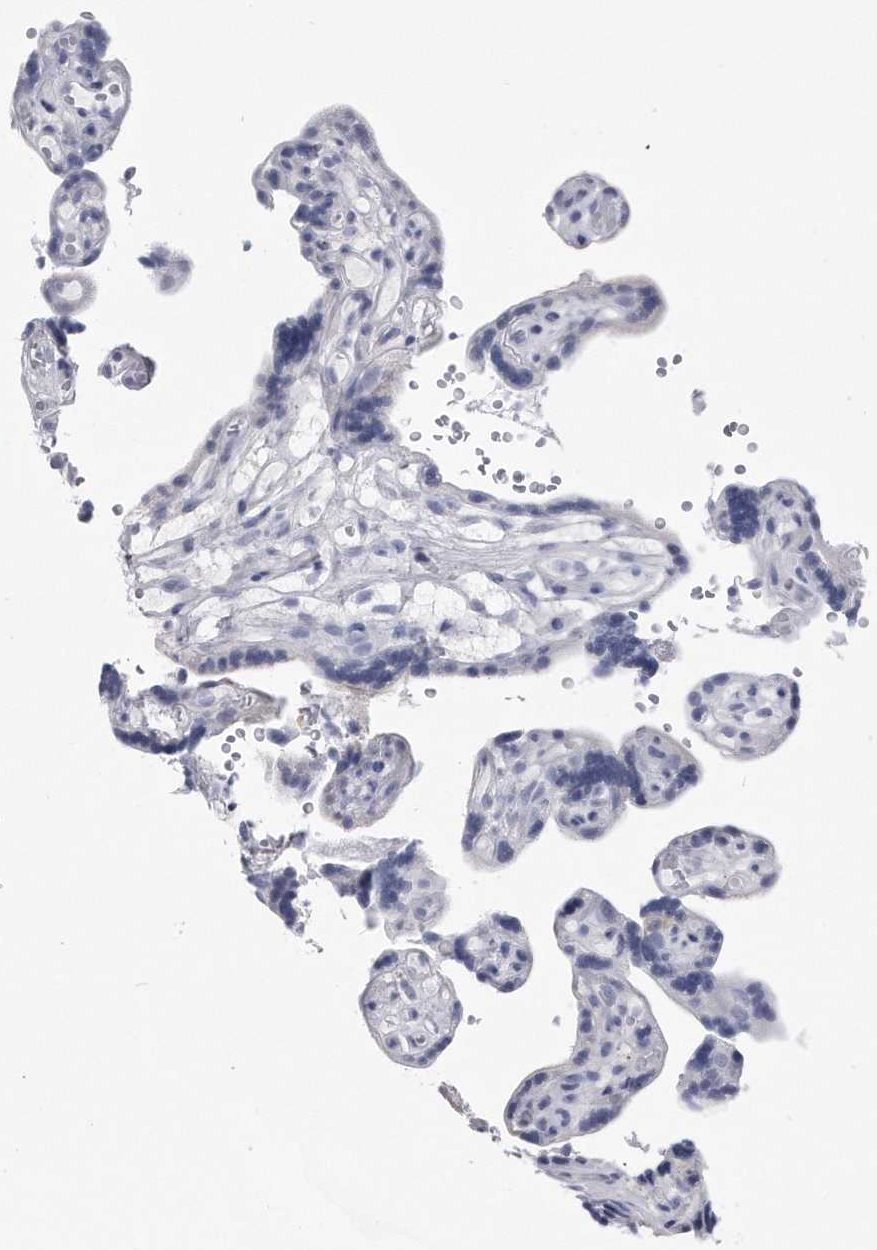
{"staining": {"intensity": "weak", "quantity": "<25%", "location": "cytoplasmic/membranous"}, "tissue": "placenta", "cell_type": "Decidual cells", "image_type": "normal", "snomed": [{"axis": "morphology", "description": "Normal tissue, NOS"}, {"axis": "topography", "description": "Placenta"}], "caption": "Immunohistochemistry photomicrograph of unremarkable placenta: human placenta stained with DAB demonstrates no significant protein staining in decidual cells.", "gene": "PYGB", "patient": {"sex": "female", "age": 30}}